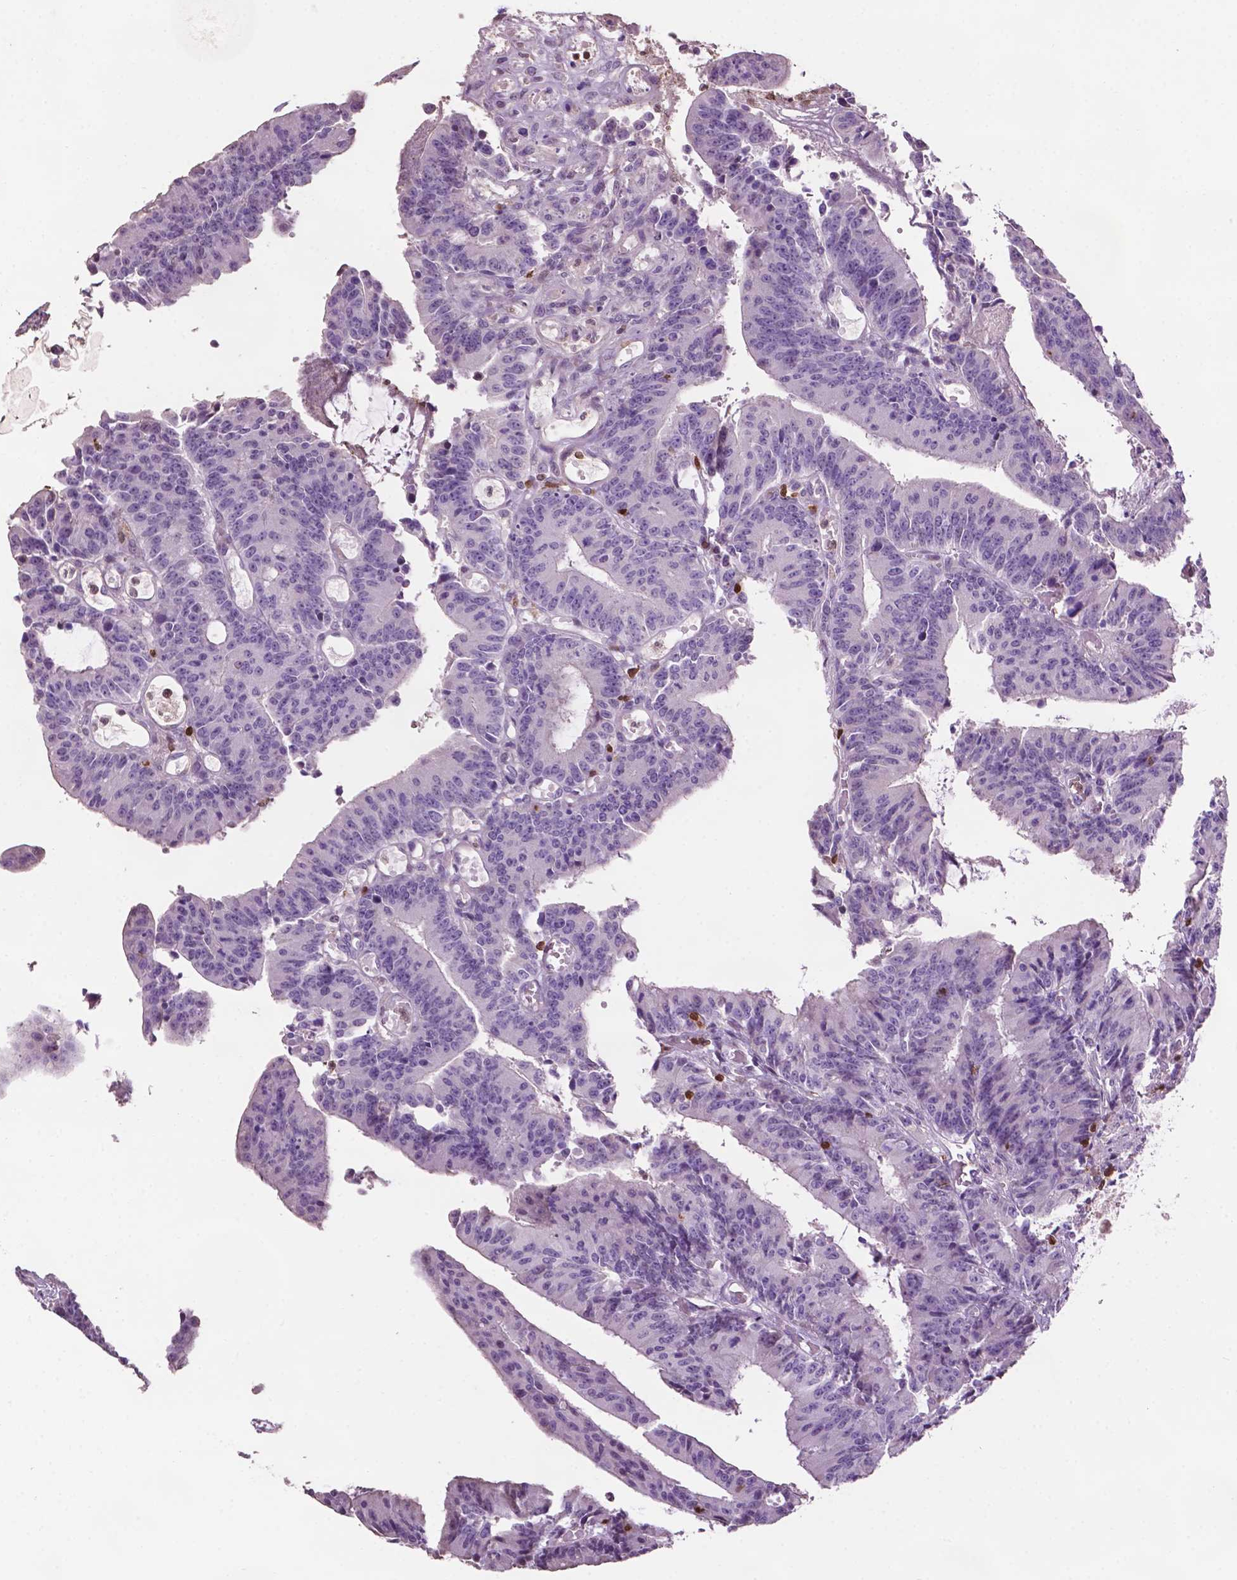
{"staining": {"intensity": "negative", "quantity": "none", "location": "none"}, "tissue": "colorectal cancer", "cell_type": "Tumor cells", "image_type": "cancer", "snomed": [{"axis": "morphology", "description": "Adenocarcinoma, NOS"}, {"axis": "topography", "description": "Colon"}], "caption": "Tumor cells show no significant staining in colorectal cancer (adenocarcinoma). (Brightfield microscopy of DAB (3,3'-diaminobenzidine) IHC at high magnification).", "gene": "TBC1D10C", "patient": {"sex": "female", "age": 78}}